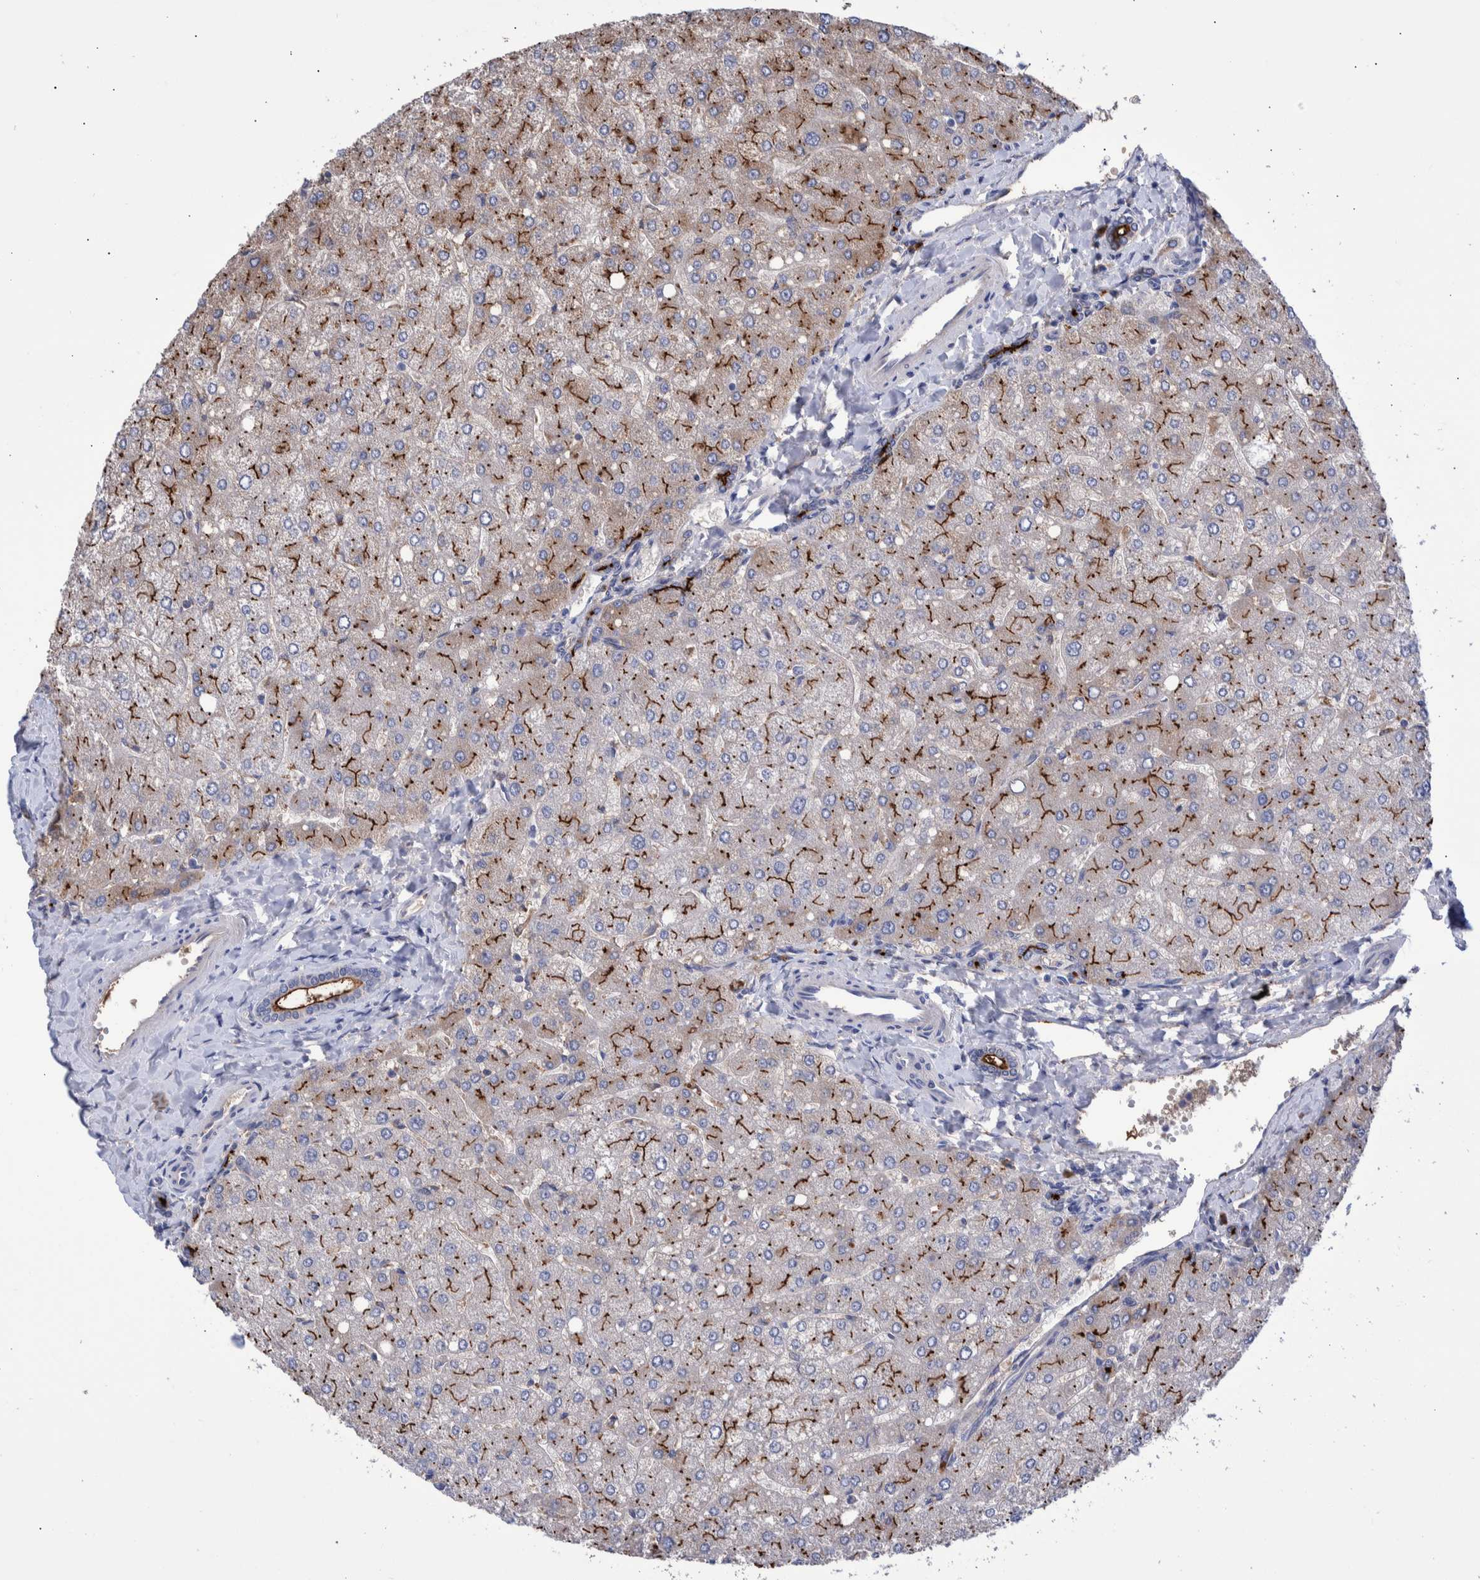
{"staining": {"intensity": "strong", "quantity": ">75%", "location": "cytoplasmic/membranous"}, "tissue": "liver", "cell_type": "Cholangiocytes", "image_type": "normal", "snomed": [{"axis": "morphology", "description": "Normal tissue, NOS"}, {"axis": "topography", "description": "Liver"}], "caption": "An IHC micrograph of benign tissue is shown. Protein staining in brown labels strong cytoplasmic/membranous positivity in liver within cholangiocytes.", "gene": "DLL4", "patient": {"sex": "male", "age": 55}}